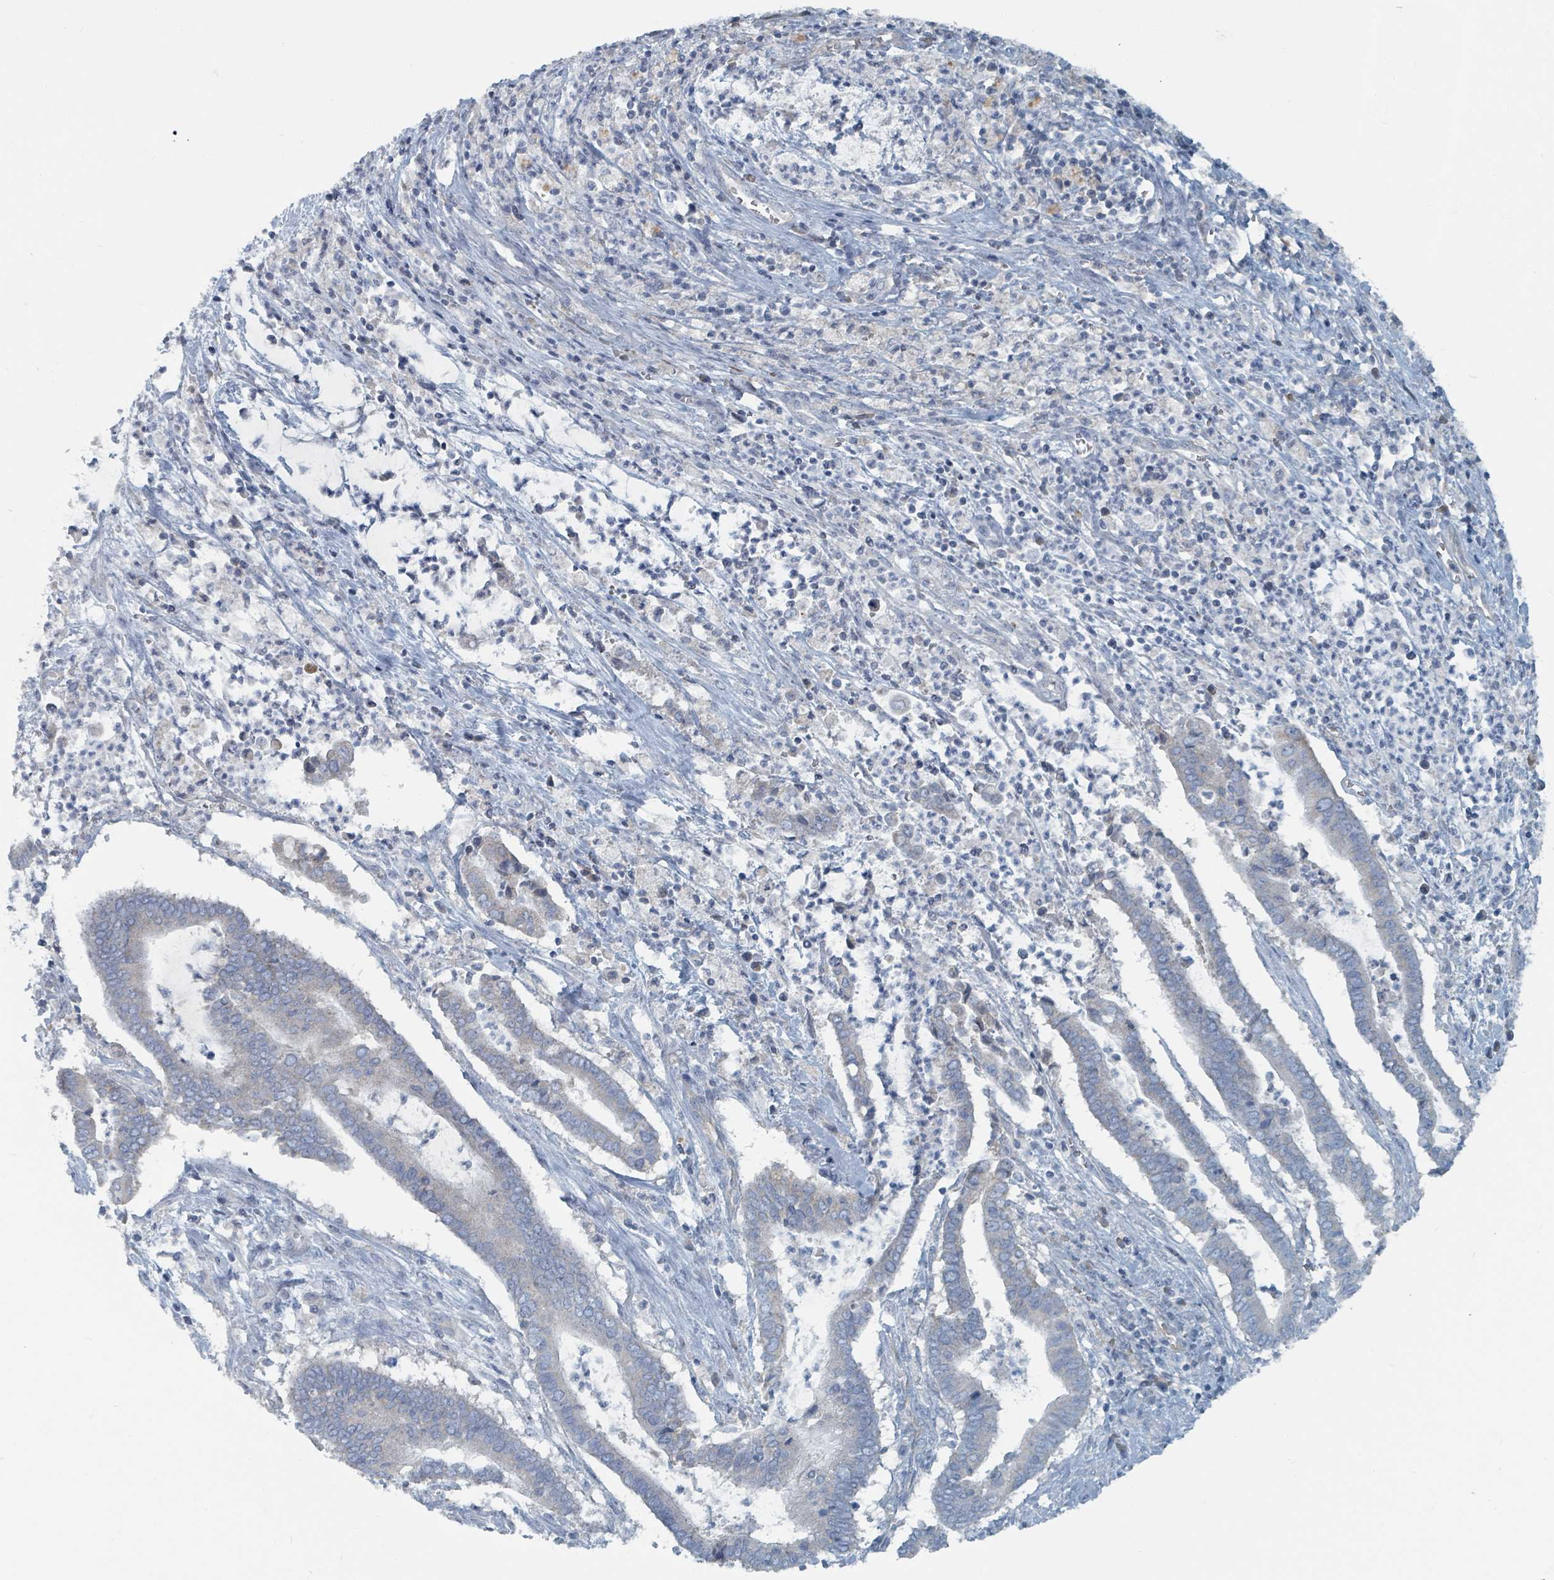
{"staining": {"intensity": "negative", "quantity": "none", "location": "none"}, "tissue": "cervical cancer", "cell_type": "Tumor cells", "image_type": "cancer", "snomed": [{"axis": "morphology", "description": "Adenocarcinoma, NOS"}, {"axis": "topography", "description": "Cervix"}], "caption": "The micrograph exhibits no significant staining in tumor cells of adenocarcinoma (cervical).", "gene": "RASA4", "patient": {"sex": "female", "age": 44}}